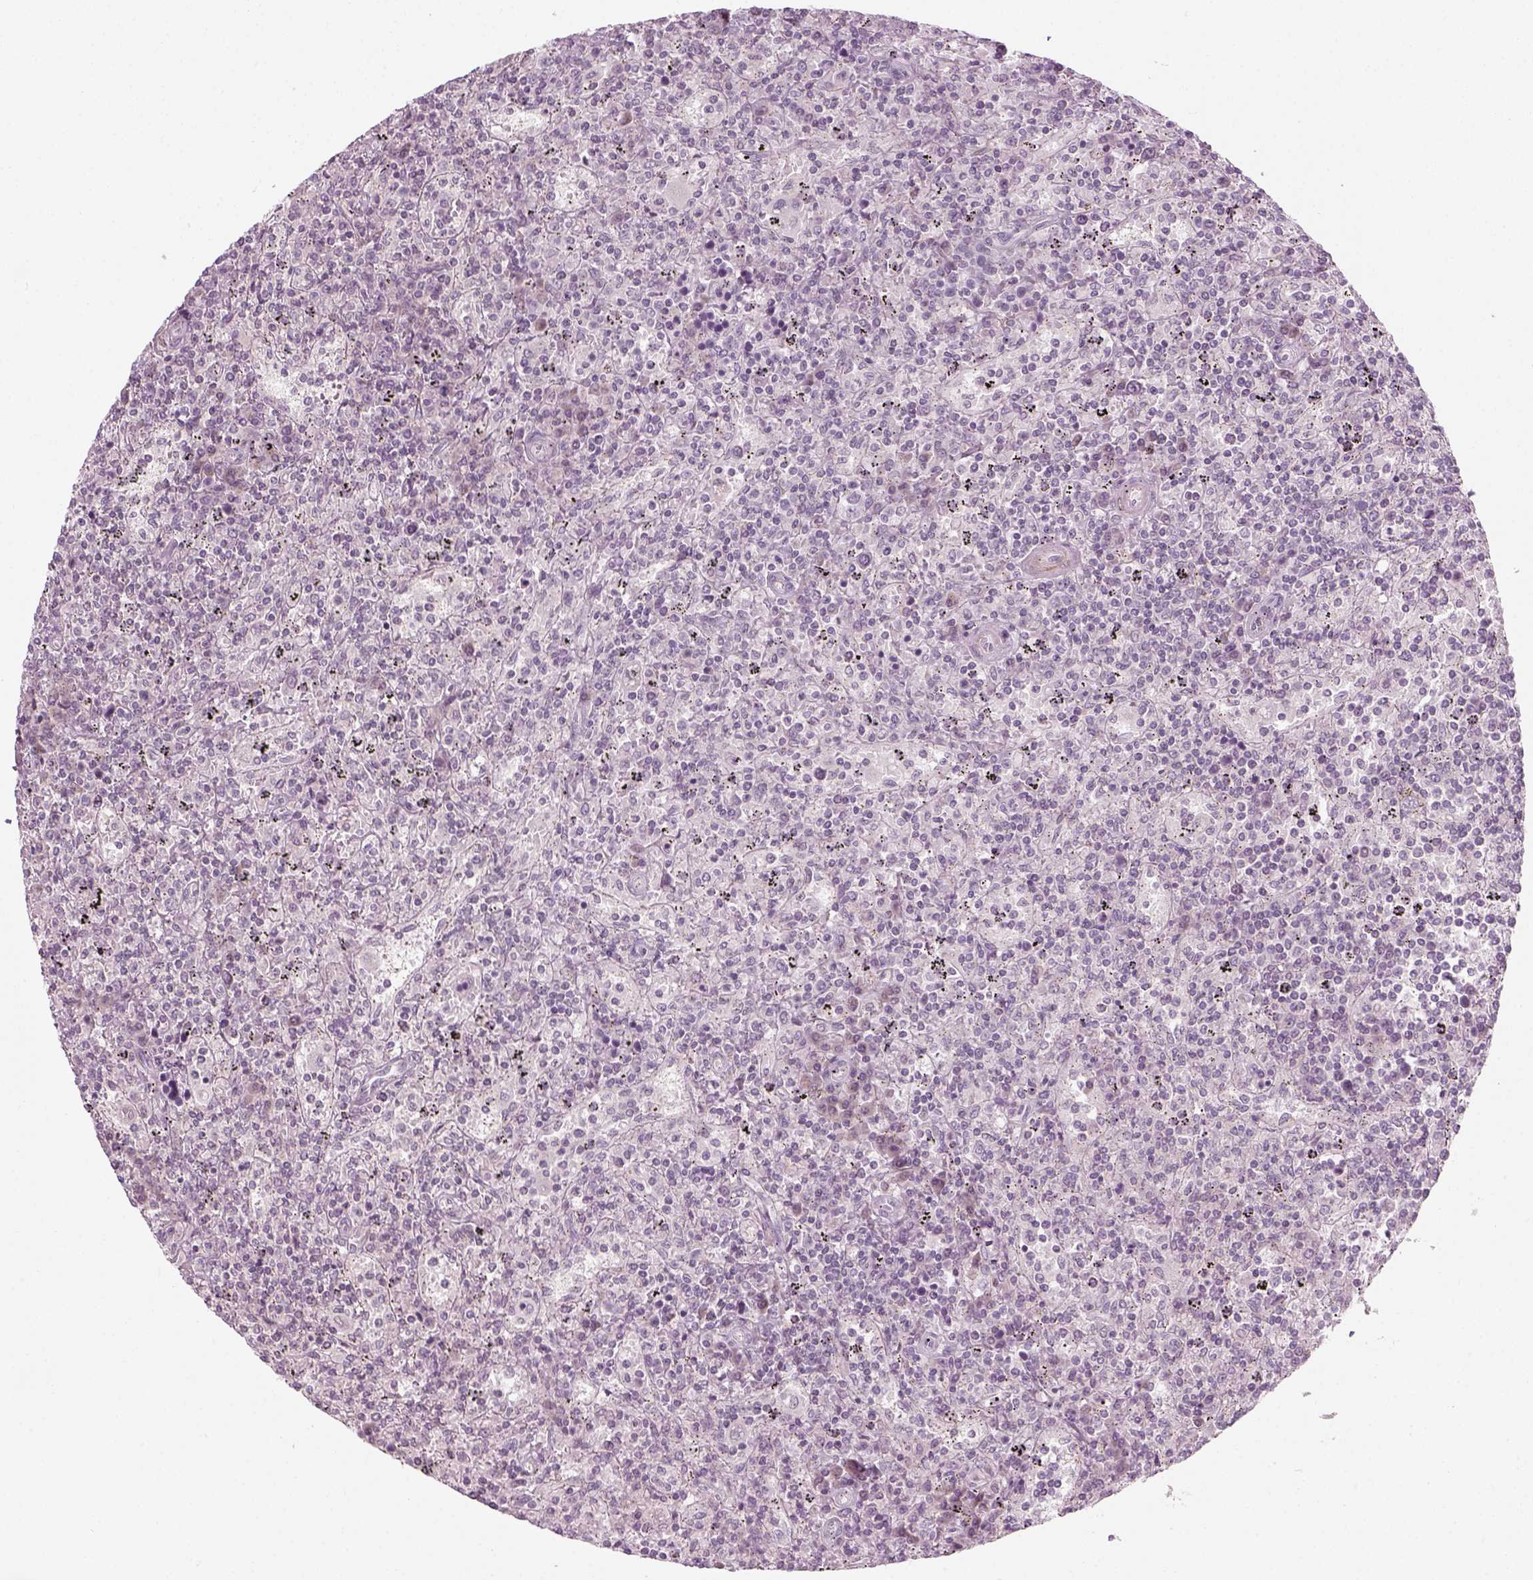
{"staining": {"intensity": "negative", "quantity": "none", "location": "none"}, "tissue": "lymphoma", "cell_type": "Tumor cells", "image_type": "cancer", "snomed": [{"axis": "morphology", "description": "Malignant lymphoma, non-Hodgkin's type, Low grade"}, {"axis": "topography", "description": "Spleen"}], "caption": "DAB (3,3'-diaminobenzidine) immunohistochemical staining of human lymphoma reveals no significant staining in tumor cells.", "gene": "MLIP", "patient": {"sex": "male", "age": 62}}